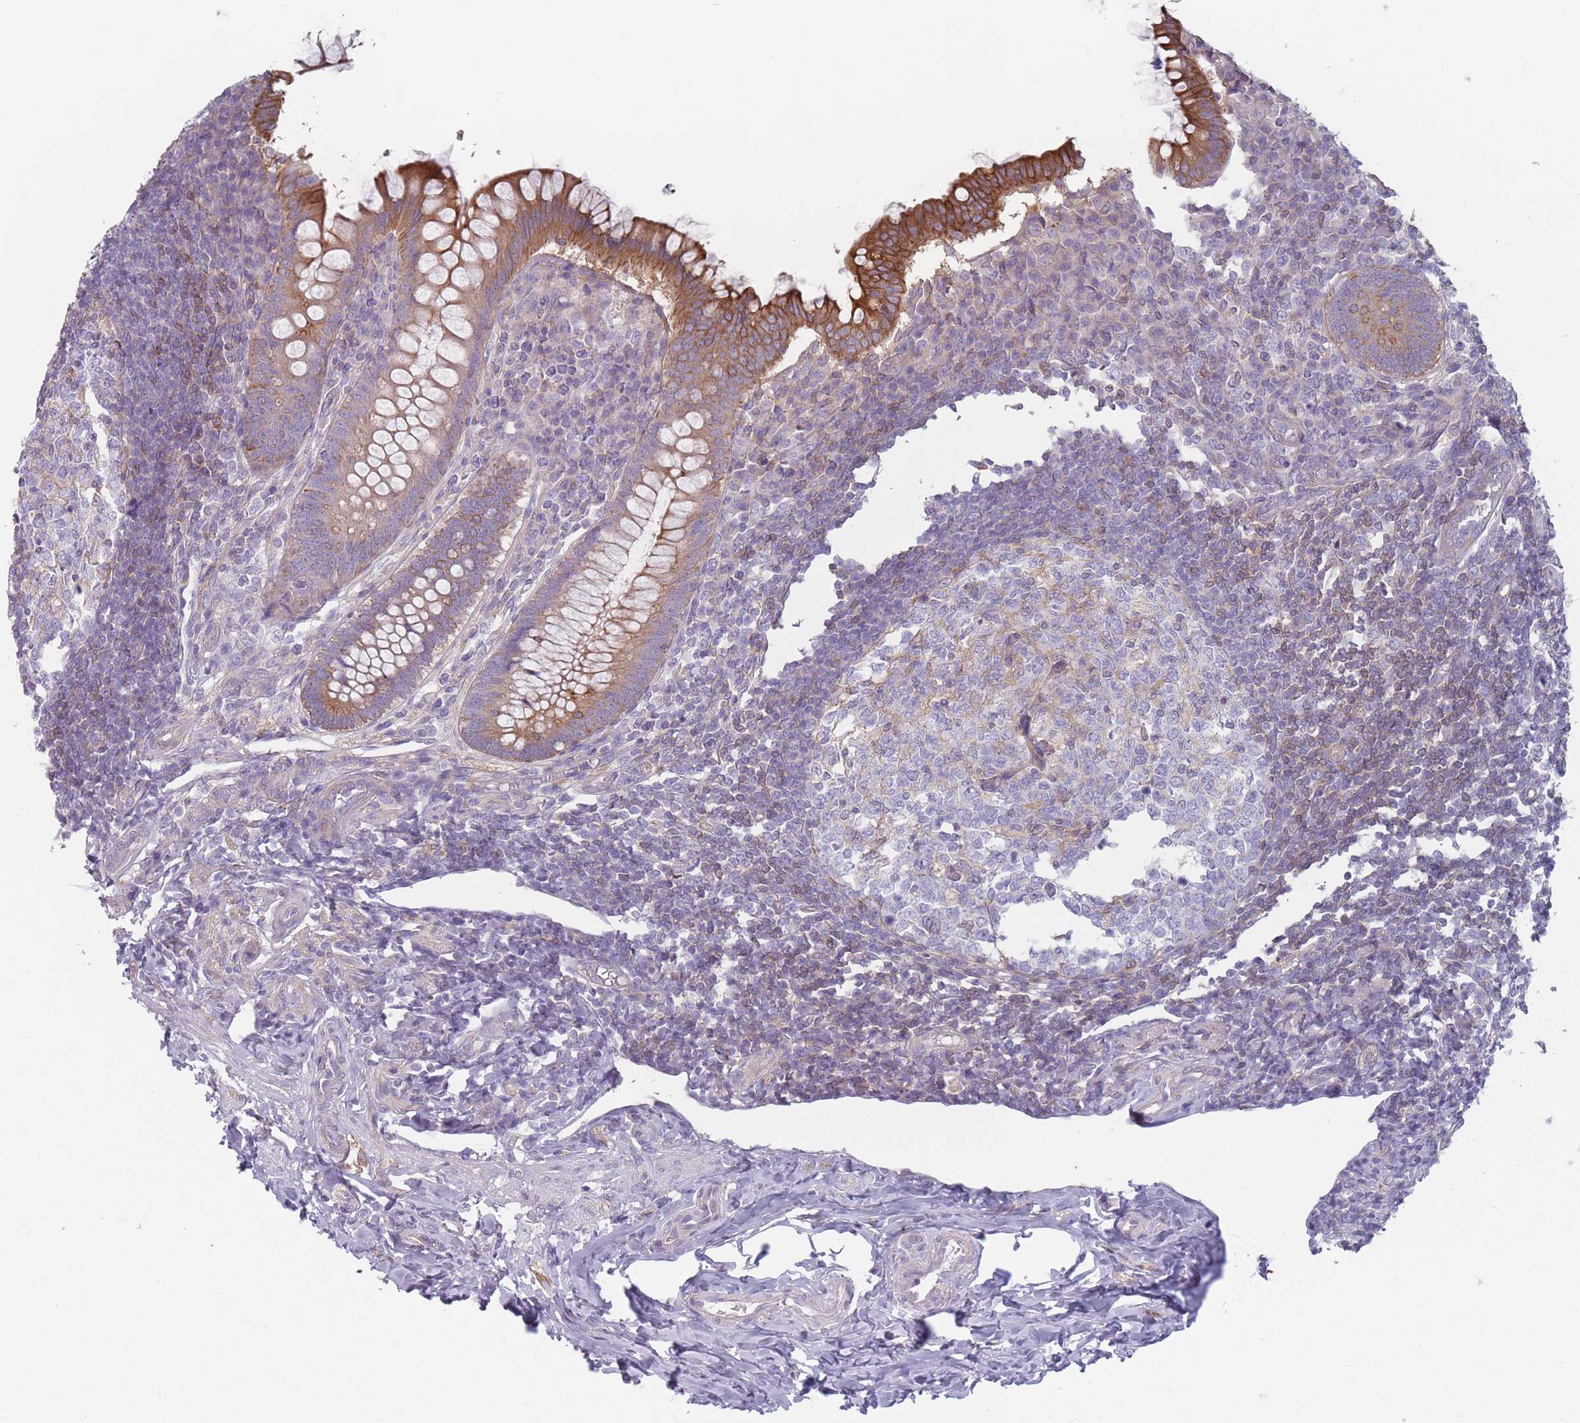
{"staining": {"intensity": "strong", "quantity": "25%-75%", "location": "cytoplasmic/membranous"}, "tissue": "appendix", "cell_type": "Glandular cells", "image_type": "normal", "snomed": [{"axis": "morphology", "description": "Normal tissue, NOS"}, {"axis": "topography", "description": "Appendix"}], "caption": "This micrograph shows IHC staining of unremarkable human appendix, with high strong cytoplasmic/membranous staining in about 25%-75% of glandular cells.", "gene": "HSBP1L1", "patient": {"sex": "female", "age": 33}}